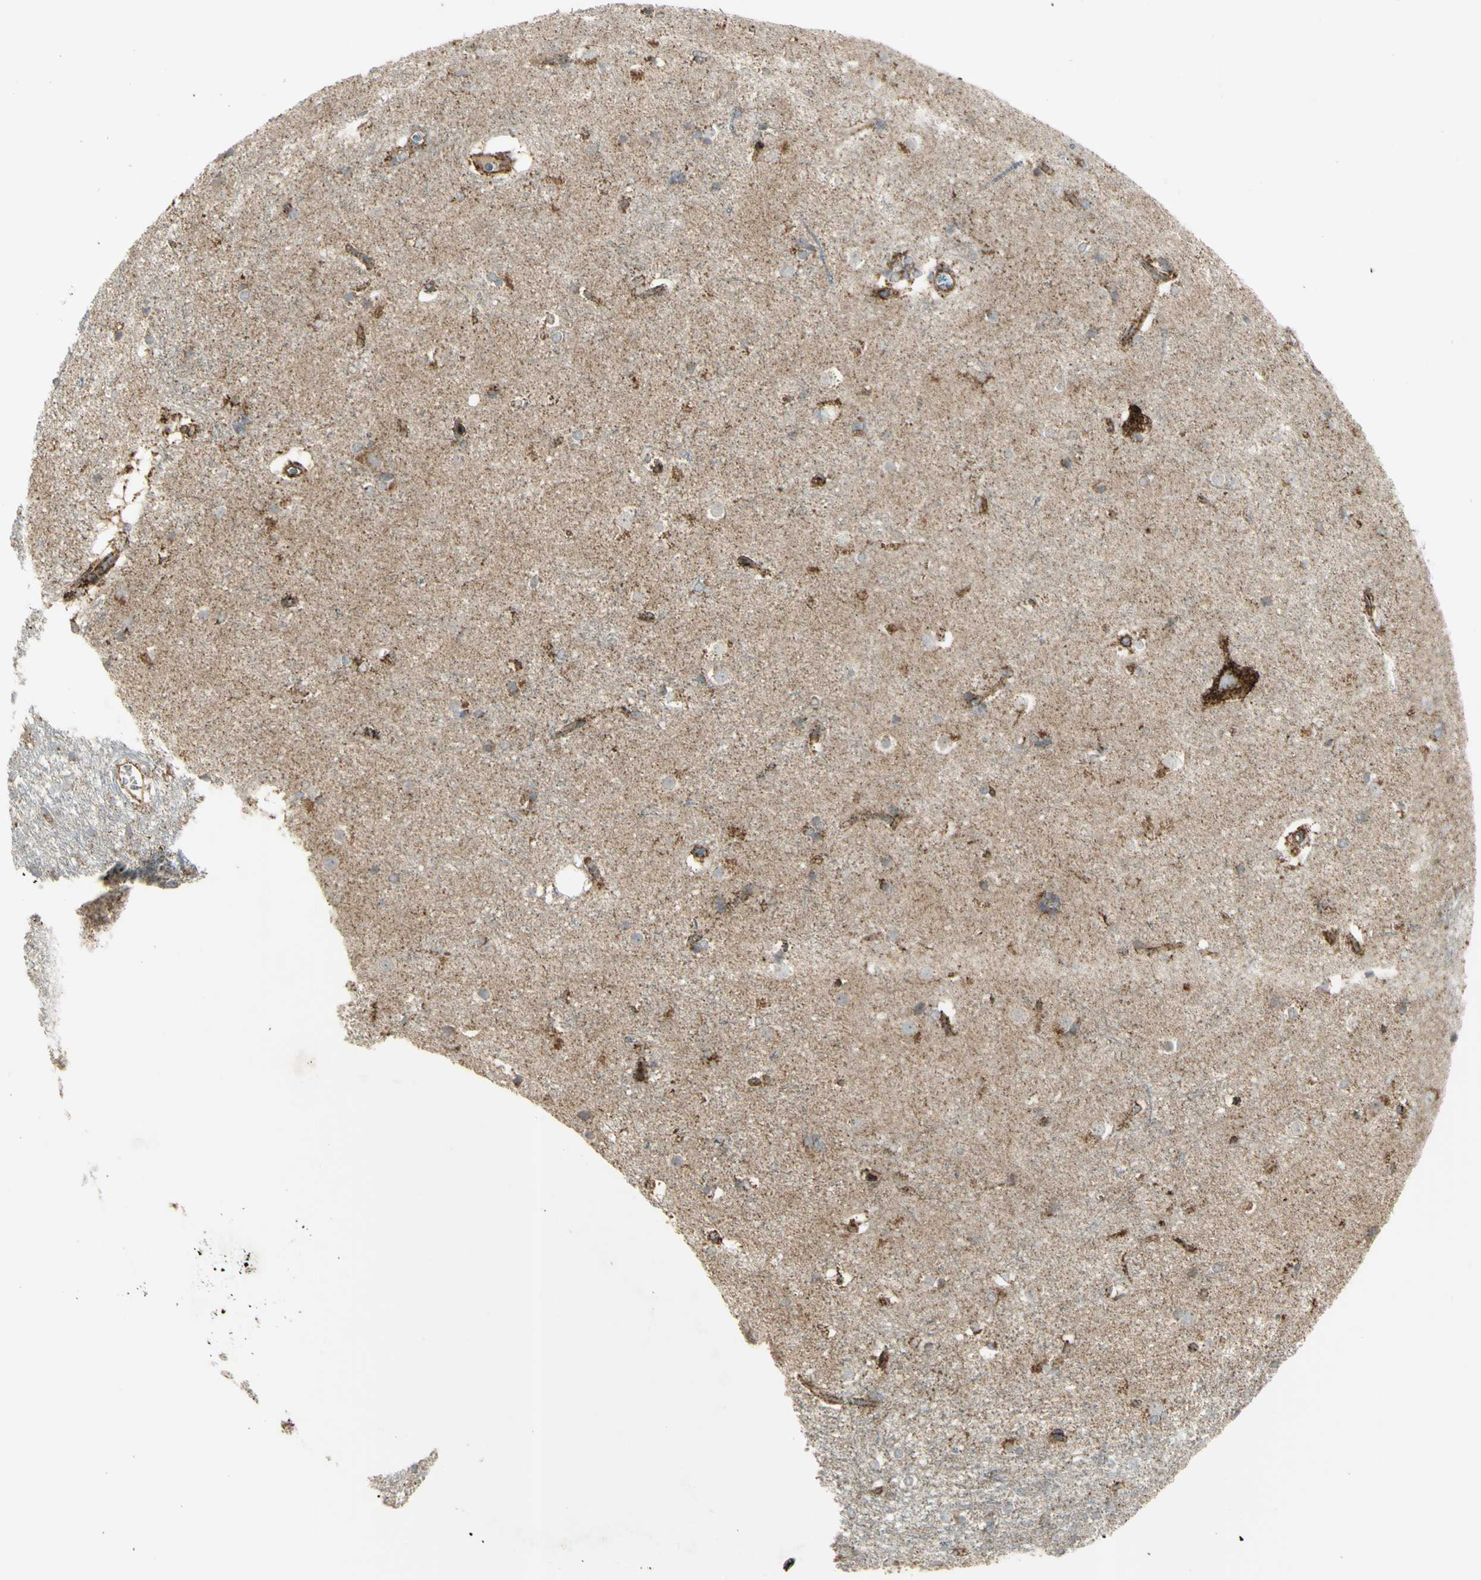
{"staining": {"intensity": "moderate", "quantity": "25%-75%", "location": "cytoplasmic/membranous"}, "tissue": "caudate", "cell_type": "Glial cells", "image_type": "normal", "snomed": [{"axis": "morphology", "description": "Normal tissue, NOS"}, {"axis": "topography", "description": "Lateral ventricle wall"}], "caption": "High-magnification brightfield microscopy of benign caudate stained with DAB (3,3'-diaminobenzidine) (brown) and counterstained with hematoxylin (blue). glial cells exhibit moderate cytoplasmic/membranous staining is identified in approximately25%-75% of cells. (IHC, brightfield microscopy, high magnification).", "gene": "CYB5R1", "patient": {"sex": "female", "age": 19}}